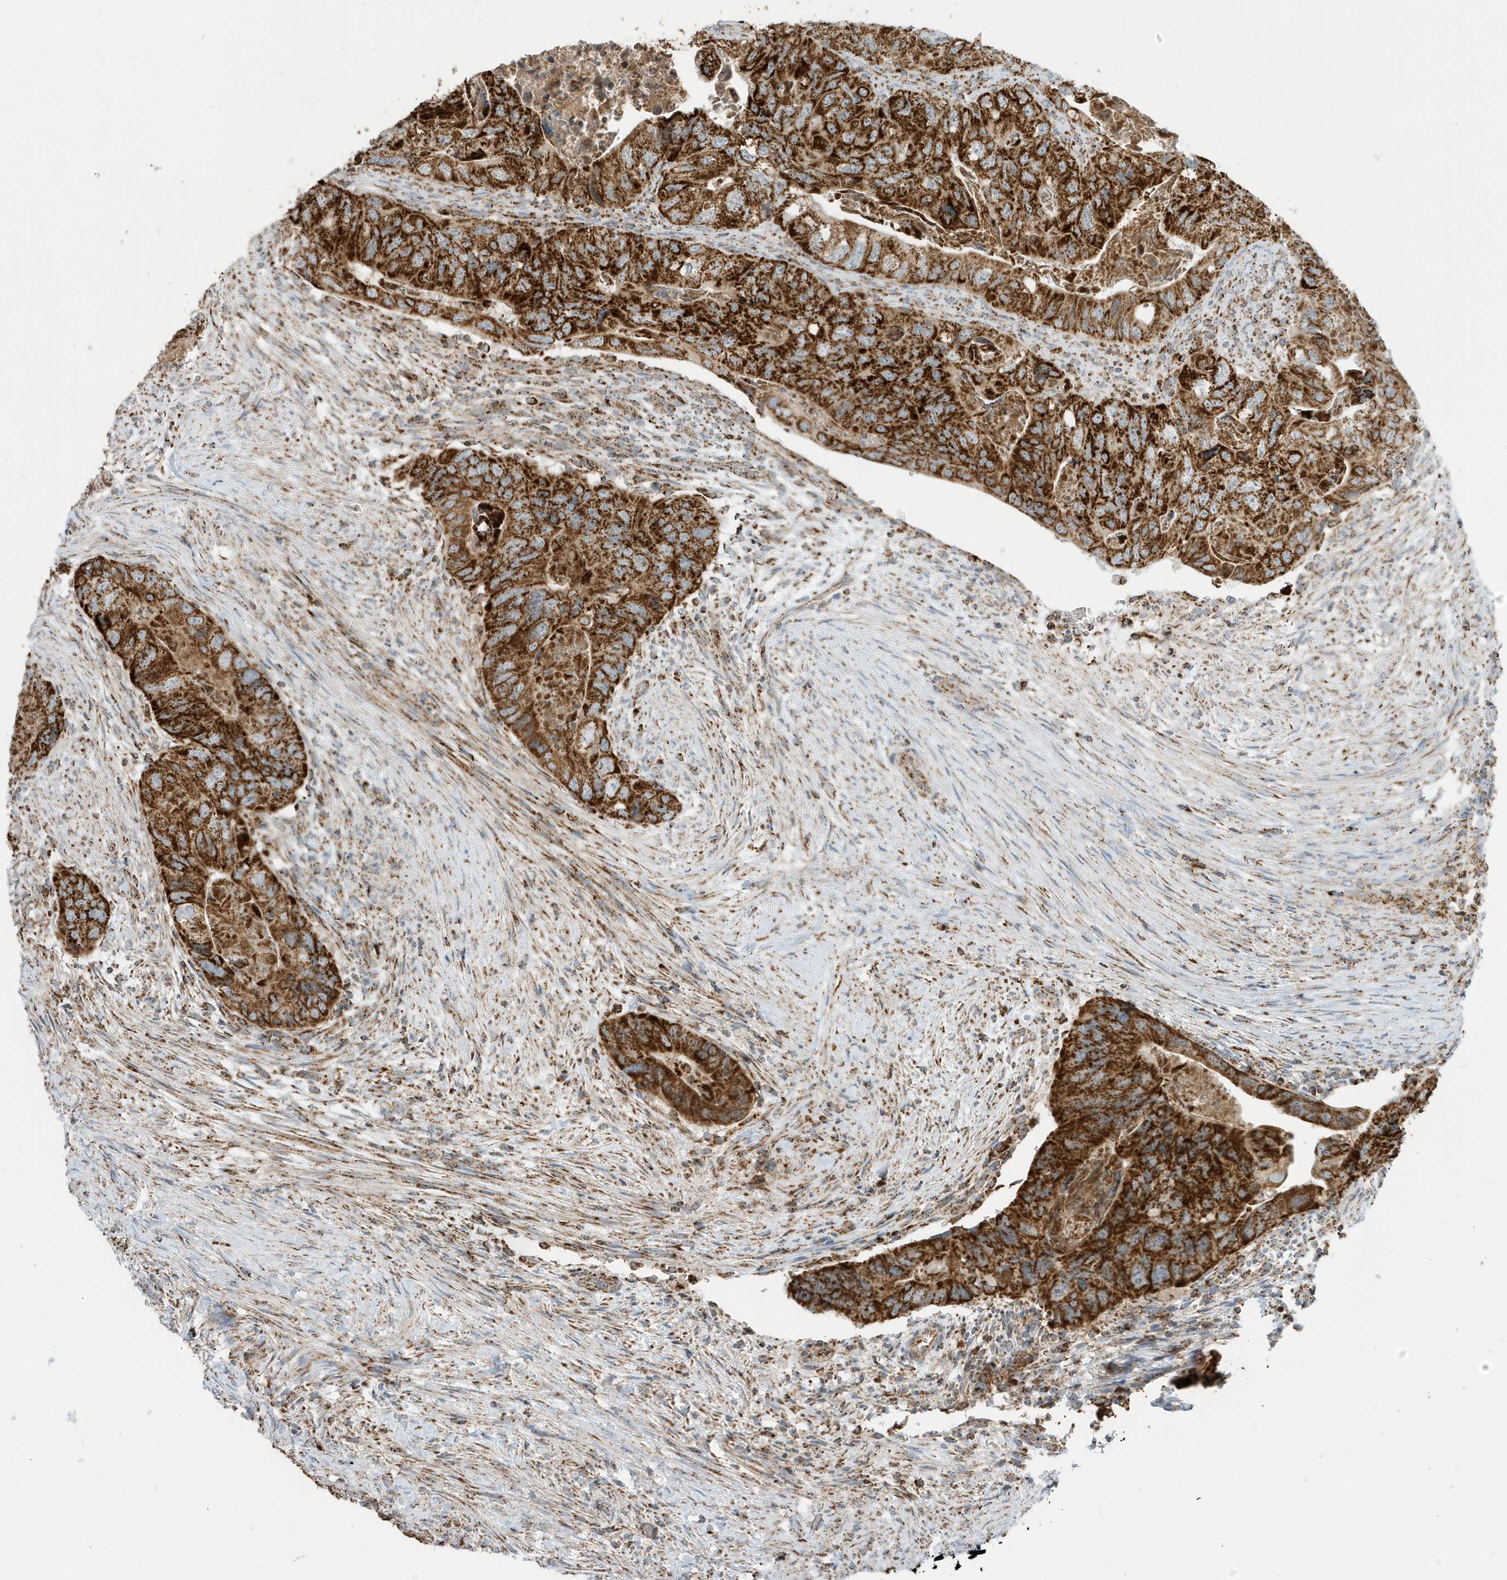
{"staining": {"intensity": "strong", "quantity": ">75%", "location": "cytoplasmic/membranous"}, "tissue": "colorectal cancer", "cell_type": "Tumor cells", "image_type": "cancer", "snomed": [{"axis": "morphology", "description": "Adenocarcinoma, NOS"}, {"axis": "topography", "description": "Rectum"}], "caption": "DAB immunohistochemical staining of colorectal adenocarcinoma exhibits strong cytoplasmic/membranous protein expression in approximately >75% of tumor cells. (brown staining indicates protein expression, while blue staining denotes nuclei).", "gene": "ATP5ME", "patient": {"sex": "male", "age": 63}}